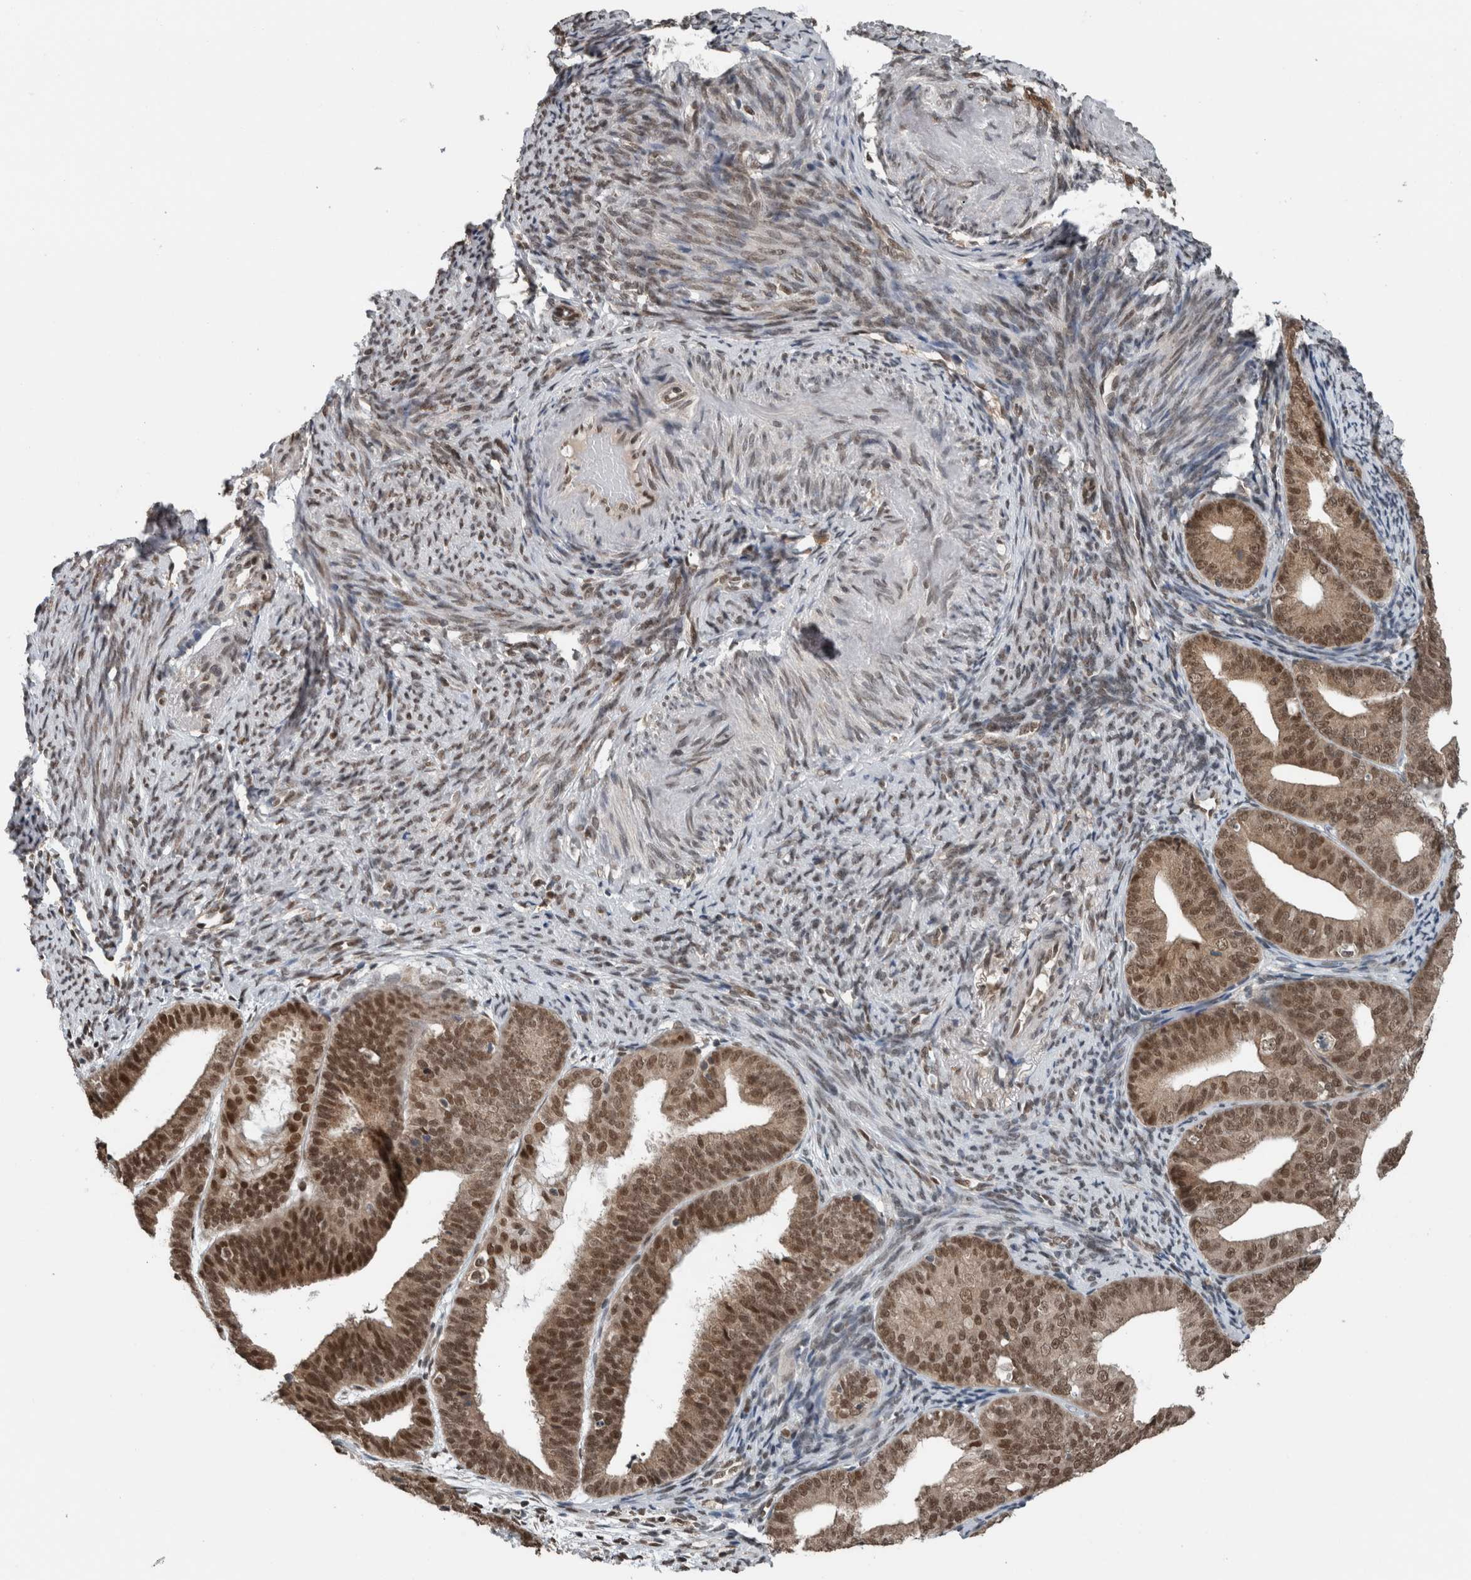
{"staining": {"intensity": "moderate", "quantity": ">75%", "location": "cytoplasmic/membranous,nuclear"}, "tissue": "endometrial cancer", "cell_type": "Tumor cells", "image_type": "cancer", "snomed": [{"axis": "morphology", "description": "Adenocarcinoma, NOS"}, {"axis": "topography", "description": "Endometrium"}], "caption": "Moderate cytoplasmic/membranous and nuclear positivity for a protein is identified in approximately >75% of tumor cells of adenocarcinoma (endometrial) using immunohistochemistry.", "gene": "SPAG7", "patient": {"sex": "female", "age": 63}}